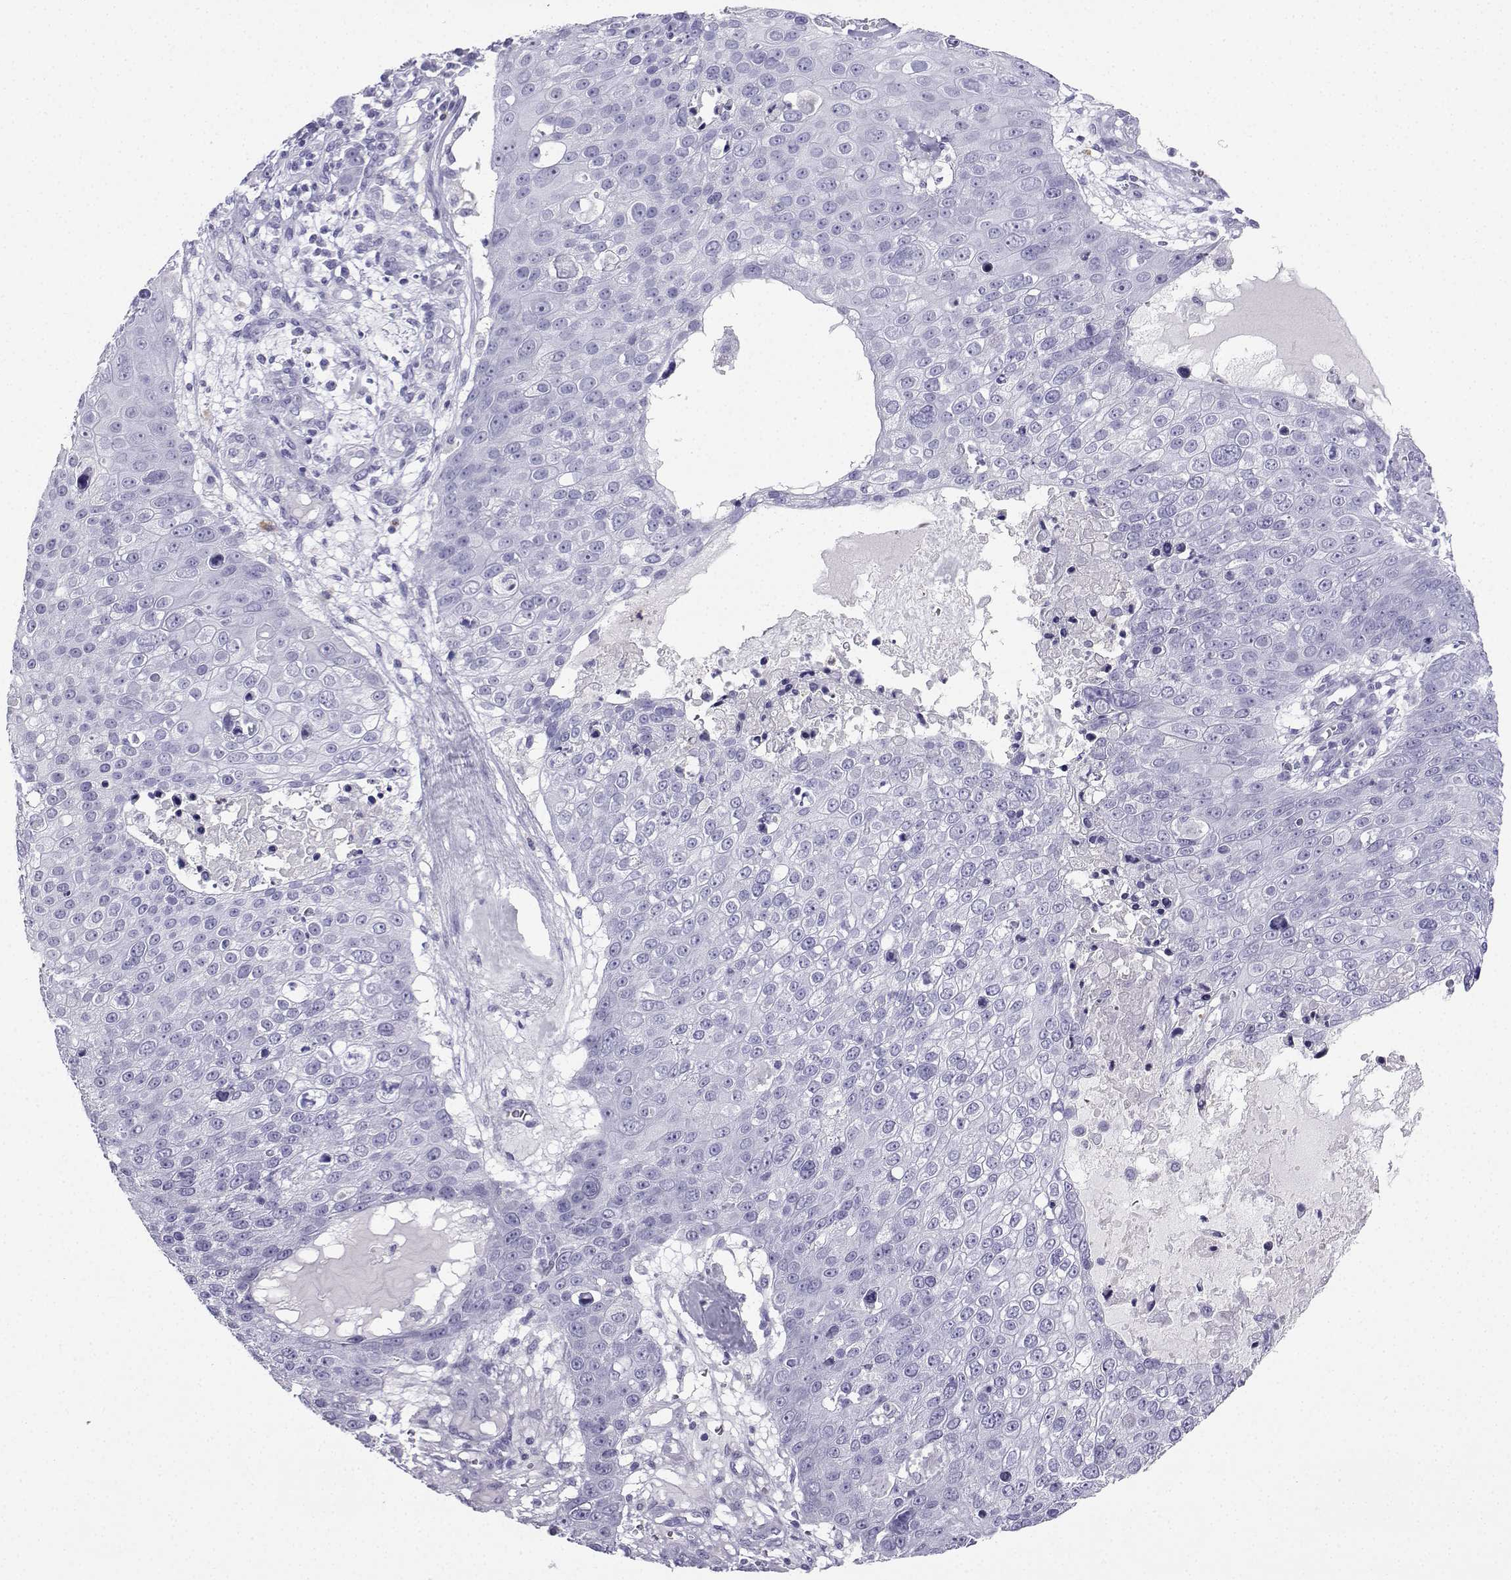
{"staining": {"intensity": "negative", "quantity": "none", "location": "none"}, "tissue": "skin cancer", "cell_type": "Tumor cells", "image_type": "cancer", "snomed": [{"axis": "morphology", "description": "Squamous cell carcinoma, NOS"}, {"axis": "topography", "description": "Skin"}], "caption": "This is an immunohistochemistry image of human squamous cell carcinoma (skin). There is no staining in tumor cells.", "gene": "SLC18A2", "patient": {"sex": "male", "age": 71}}